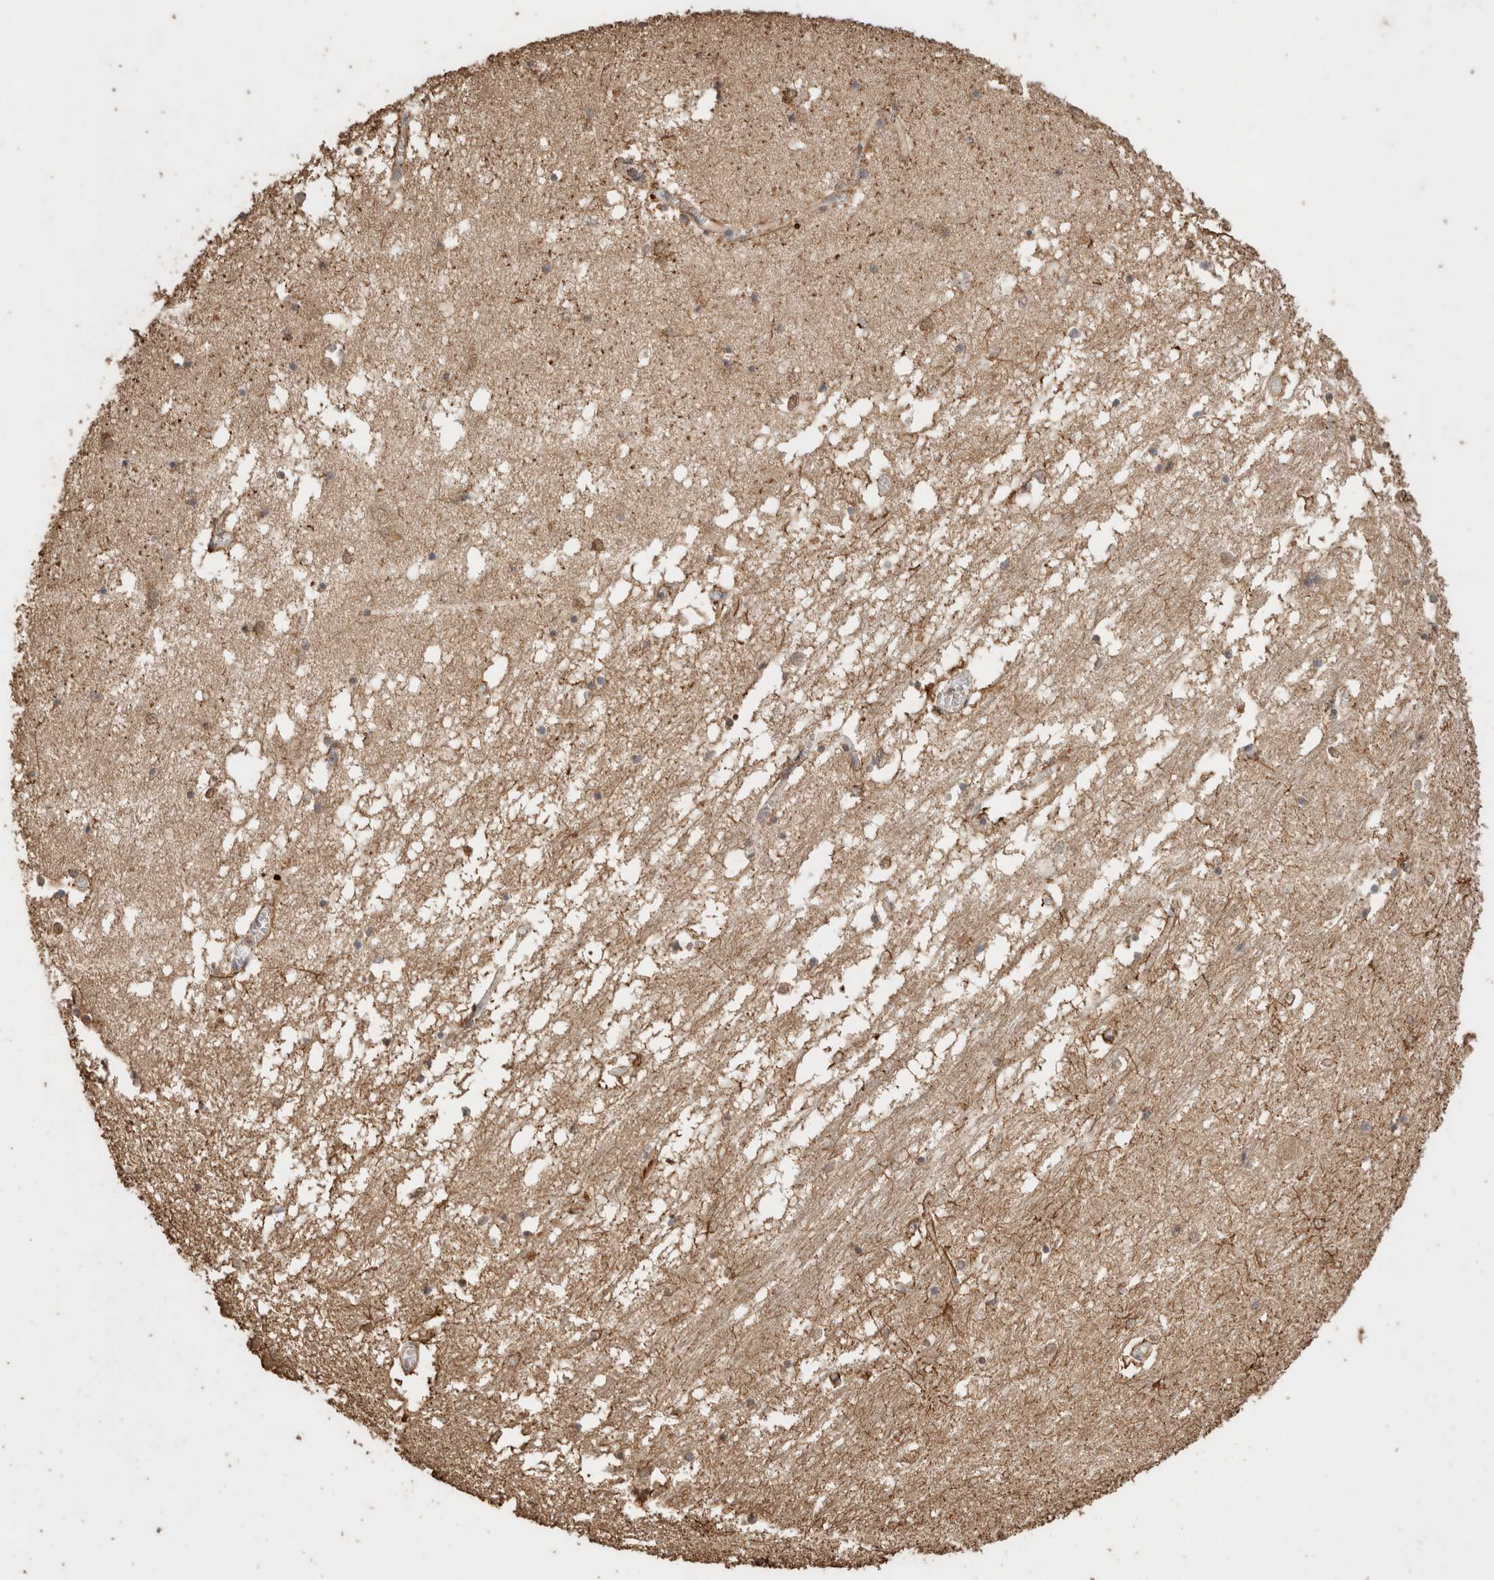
{"staining": {"intensity": "moderate", "quantity": "<25%", "location": "cytoplasmic/membranous"}, "tissue": "hippocampus", "cell_type": "Glial cells", "image_type": "normal", "snomed": [{"axis": "morphology", "description": "Normal tissue, NOS"}, {"axis": "topography", "description": "Hippocampus"}], "caption": "This image reveals benign hippocampus stained with IHC to label a protein in brown. The cytoplasmic/membranous of glial cells show moderate positivity for the protein. Nuclei are counter-stained blue.", "gene": "CX3CL1", "patient": {"sex": "male", "age": 70}}